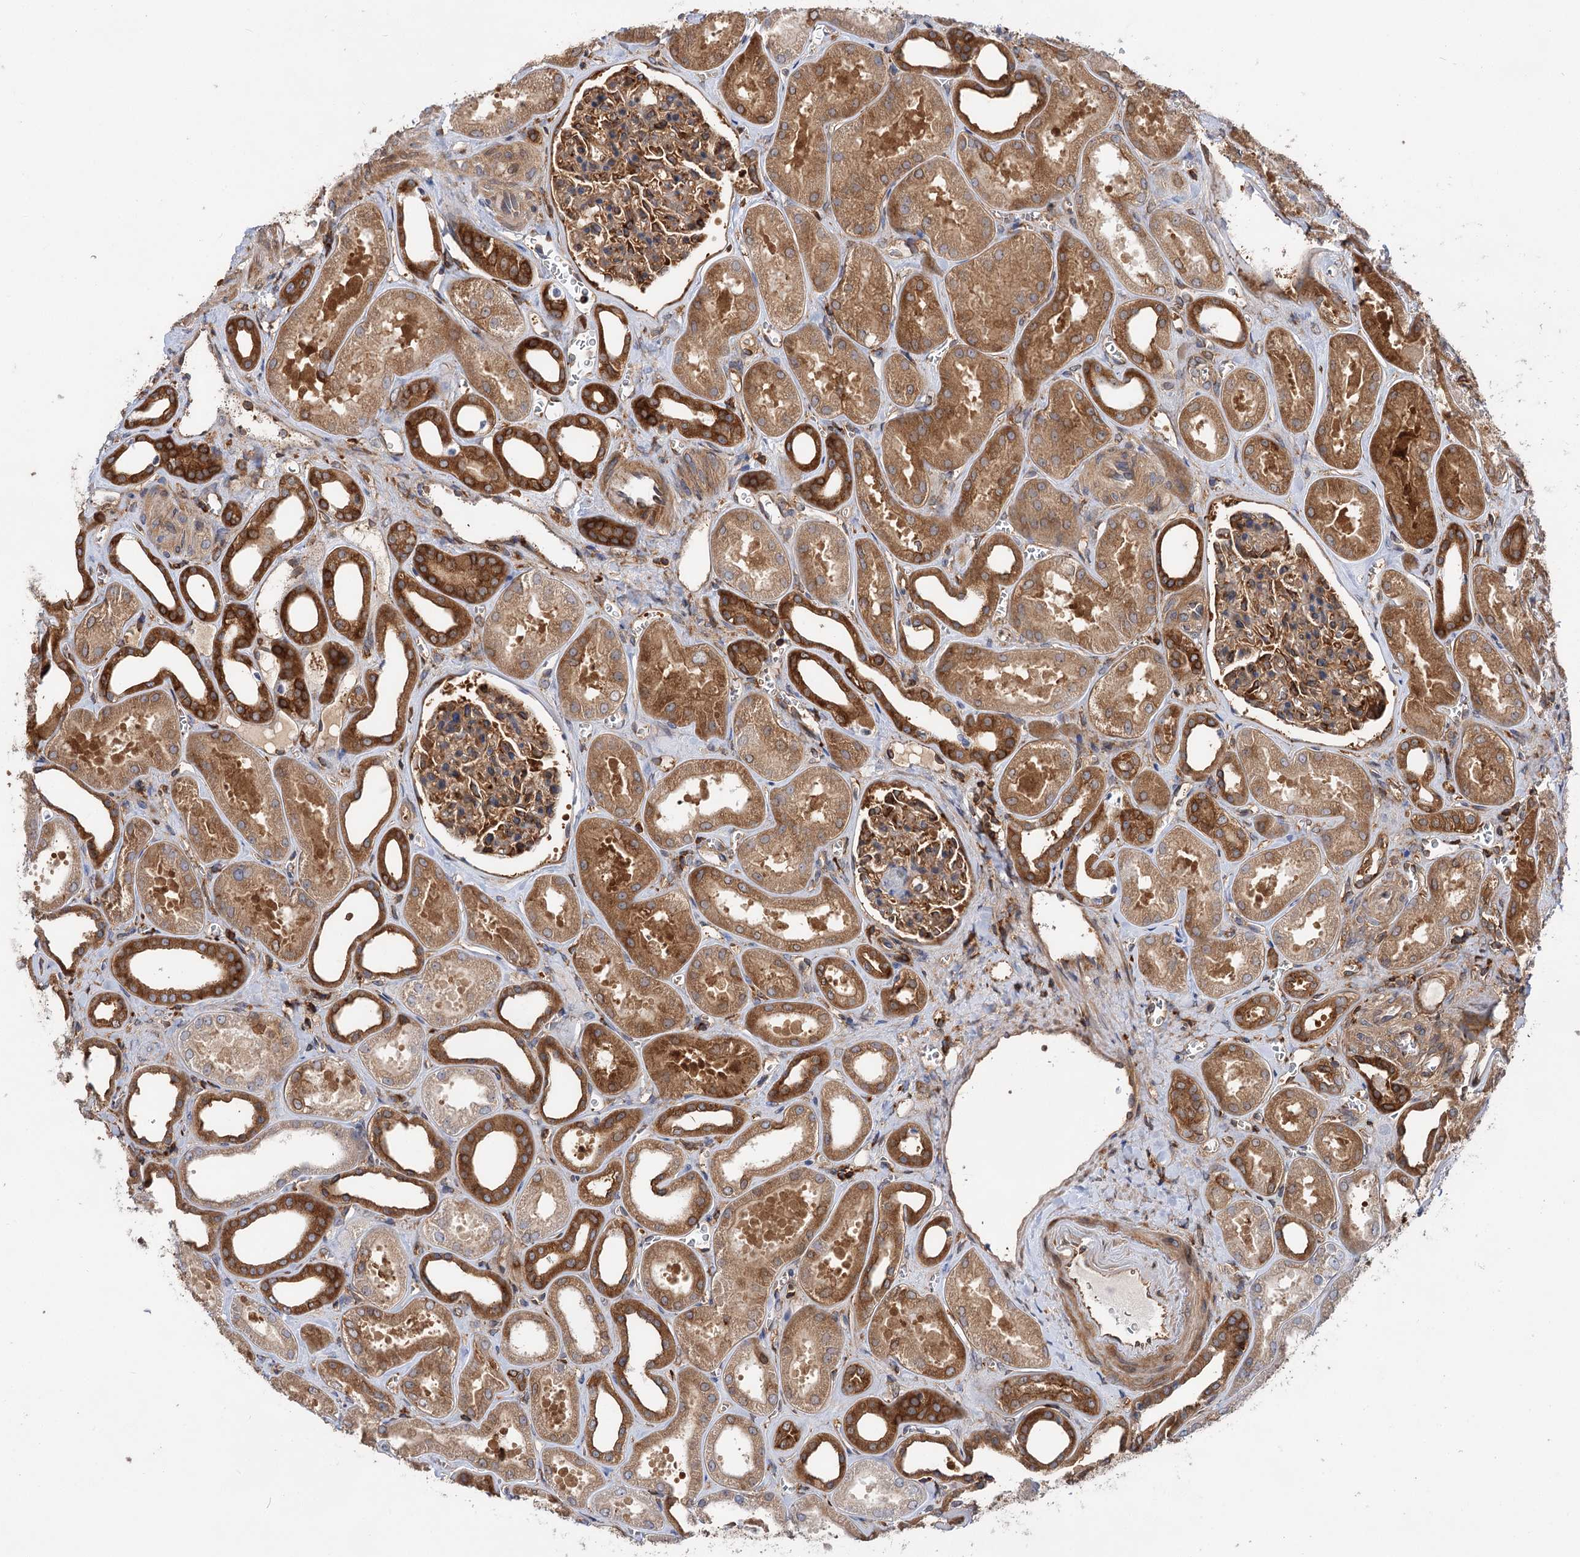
{"staining": {"intensity": "moderate", "quantity": ">75%", "location": "cytoplasmic/membranous"}, "tissue": "kidney", "cell_type": "Cells in glomeruli", "image_type": "normal", "snomed": [{"axis": "morphology", "description": "Normal tissue, NOS"}, {"axis": "morphology", "description": "Adenocarcinoma, NOS"}, {"axis": "topography", "description": "Kidney"}], "caption": "Brown immunohistochemical staining in unremarkable human kidney demonstrates moderate cytoplasmic/membranous positivity in about >75% of cells in glomeruli.", "gene": "PACS1", "patient": {"sex": "female", "age": 68}}